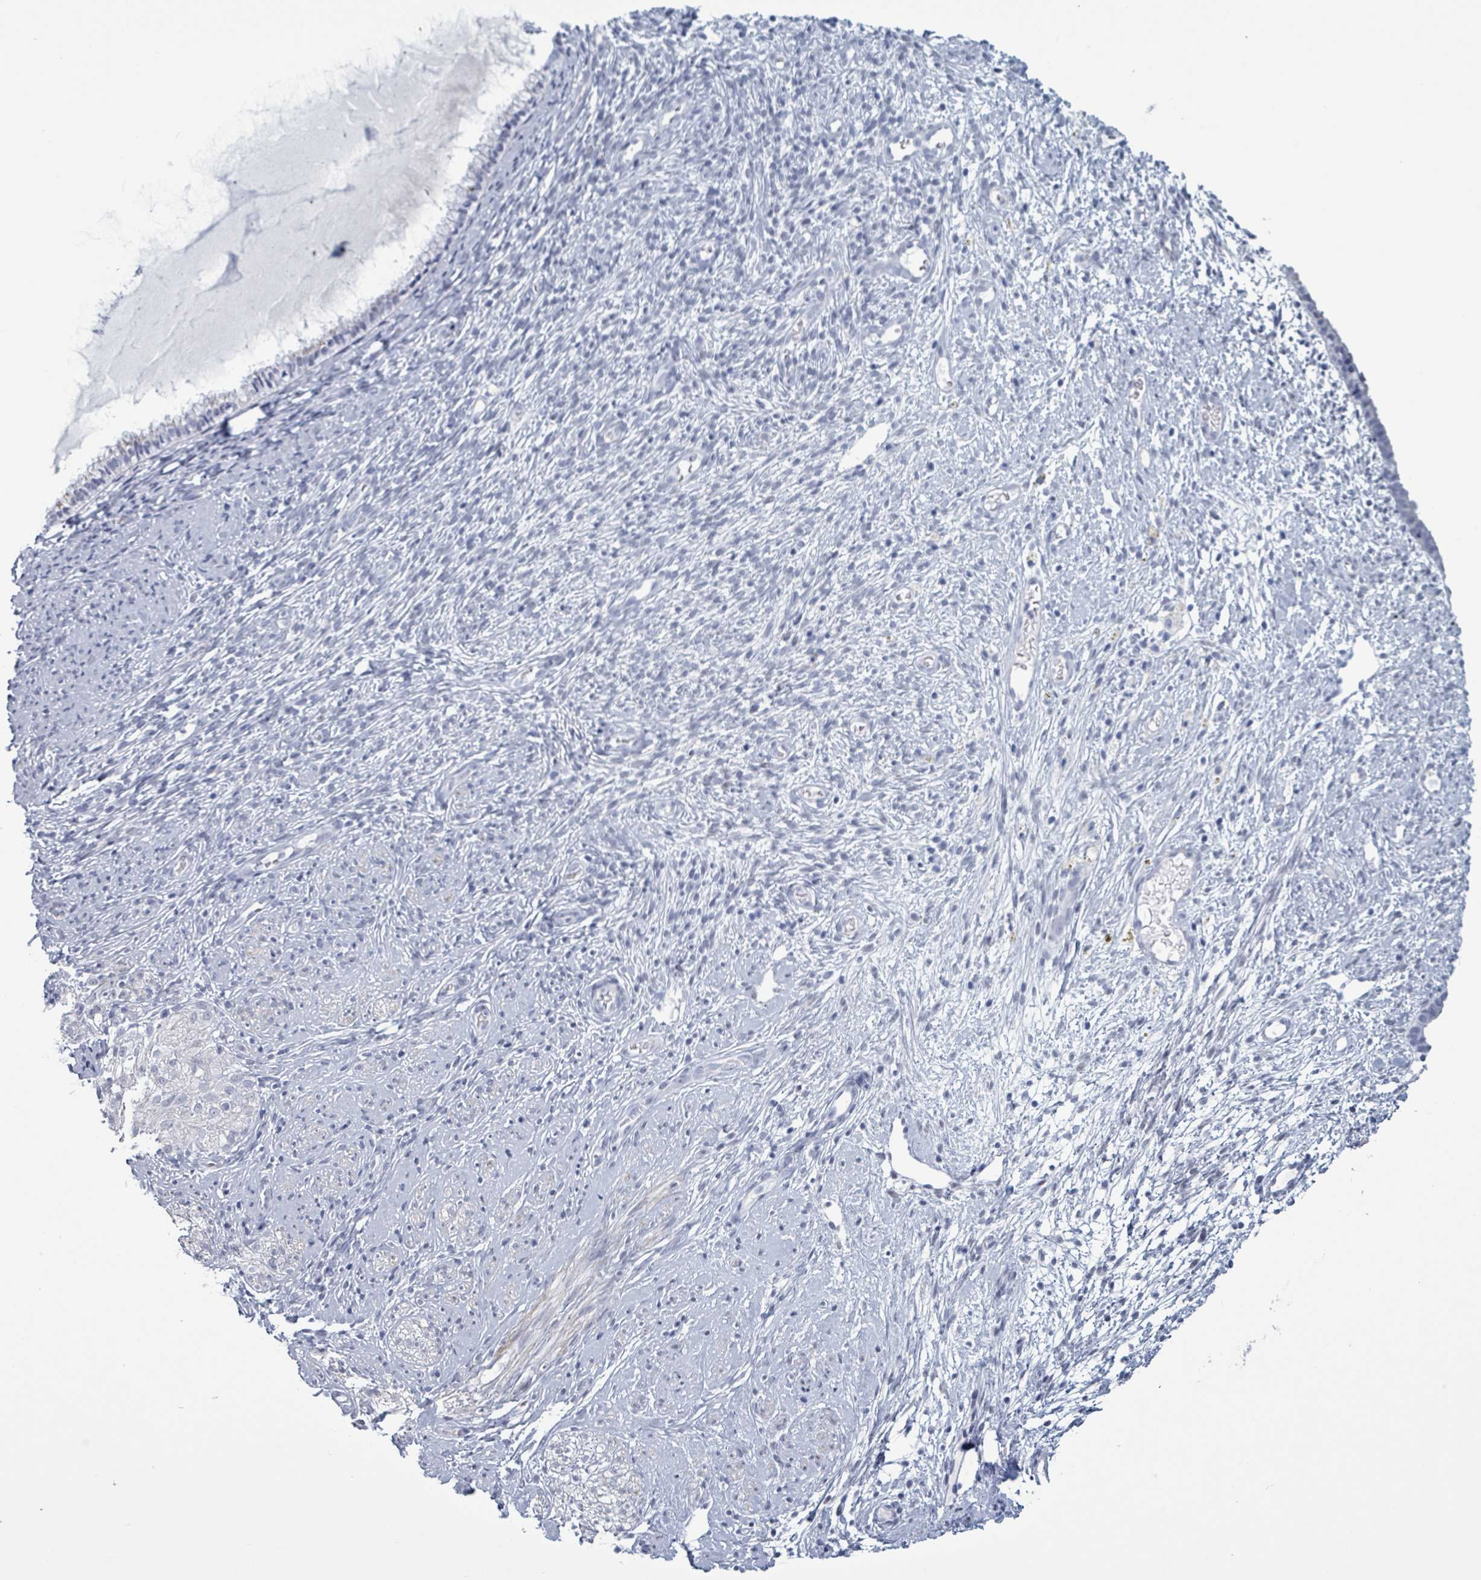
{"staining": {"intensity": "negative", "quantity": "none", "location": "none"}, "tissue": "cervix", "cell_type": "Glandular cells", "image_type": "normal", "snomed": [{"axis": "morphology", "description": "Normal tissue, NOS"}, {"axis": "topography", "description": "Cervix"}], "caption": "Micrograph shows no significant protein positivity in glandular cells of unremarkable cervix.", "gene": "ZNF771", "patient": {"sex": "female", "age": 76}}